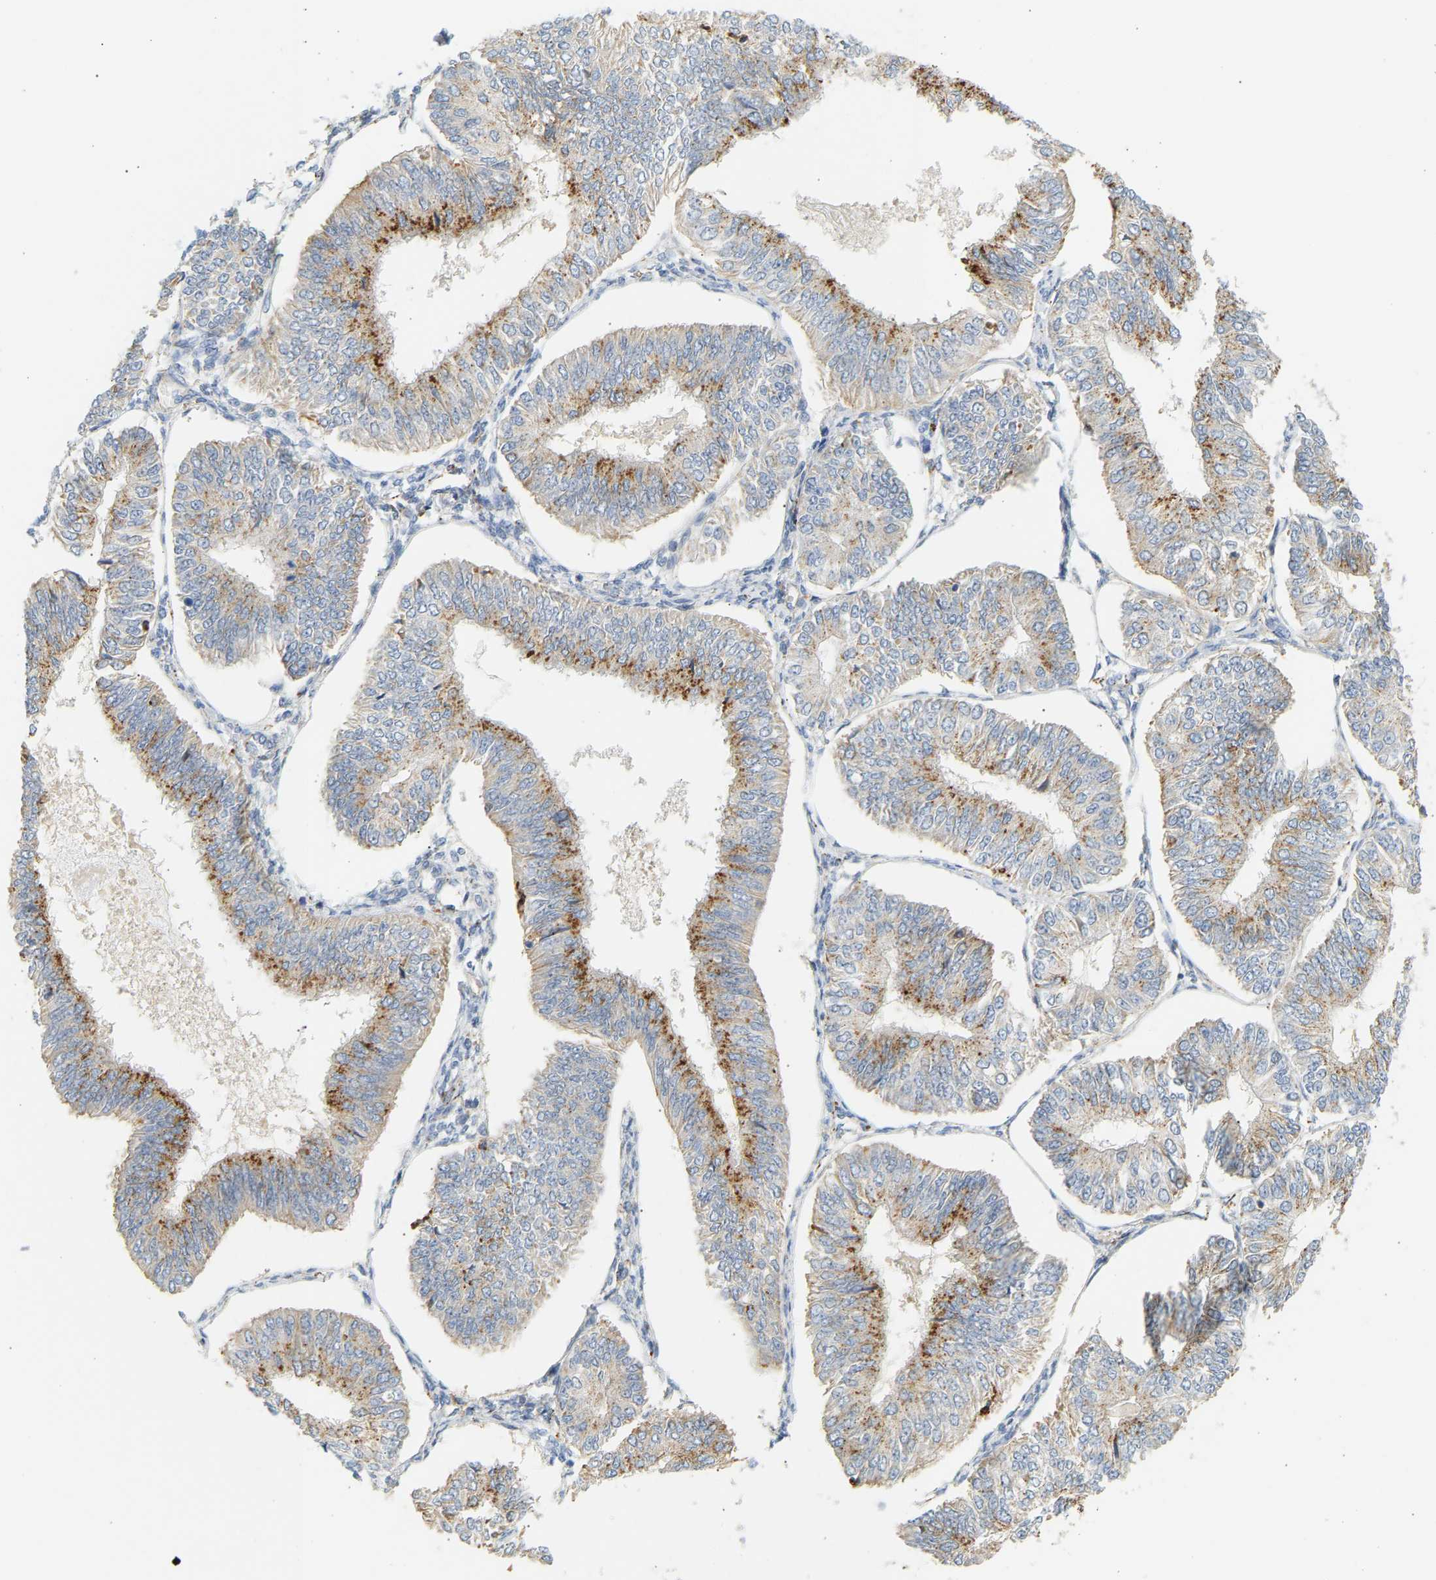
{"staining": {"intensity": "moderate", "quantity": ">75%", "location": "cytoplasmic/membranous"}, "tissue": "endometrial cancer", "cell_type": "Tumor cells", "image_type": "cancer", "snomed": [{"axis": "morphology", "description": "Adenocarcinoma, NOS"}, {"axis": "topography", "description": "Endometrium"}], "caption": "A brown stain shows moderate cytoplasmic/membranous staining of a protein in endometrial adenocarcinoma tumor cells.", "gene": "ENTHD1", "patient": {"sex": "female", "age": 58}}